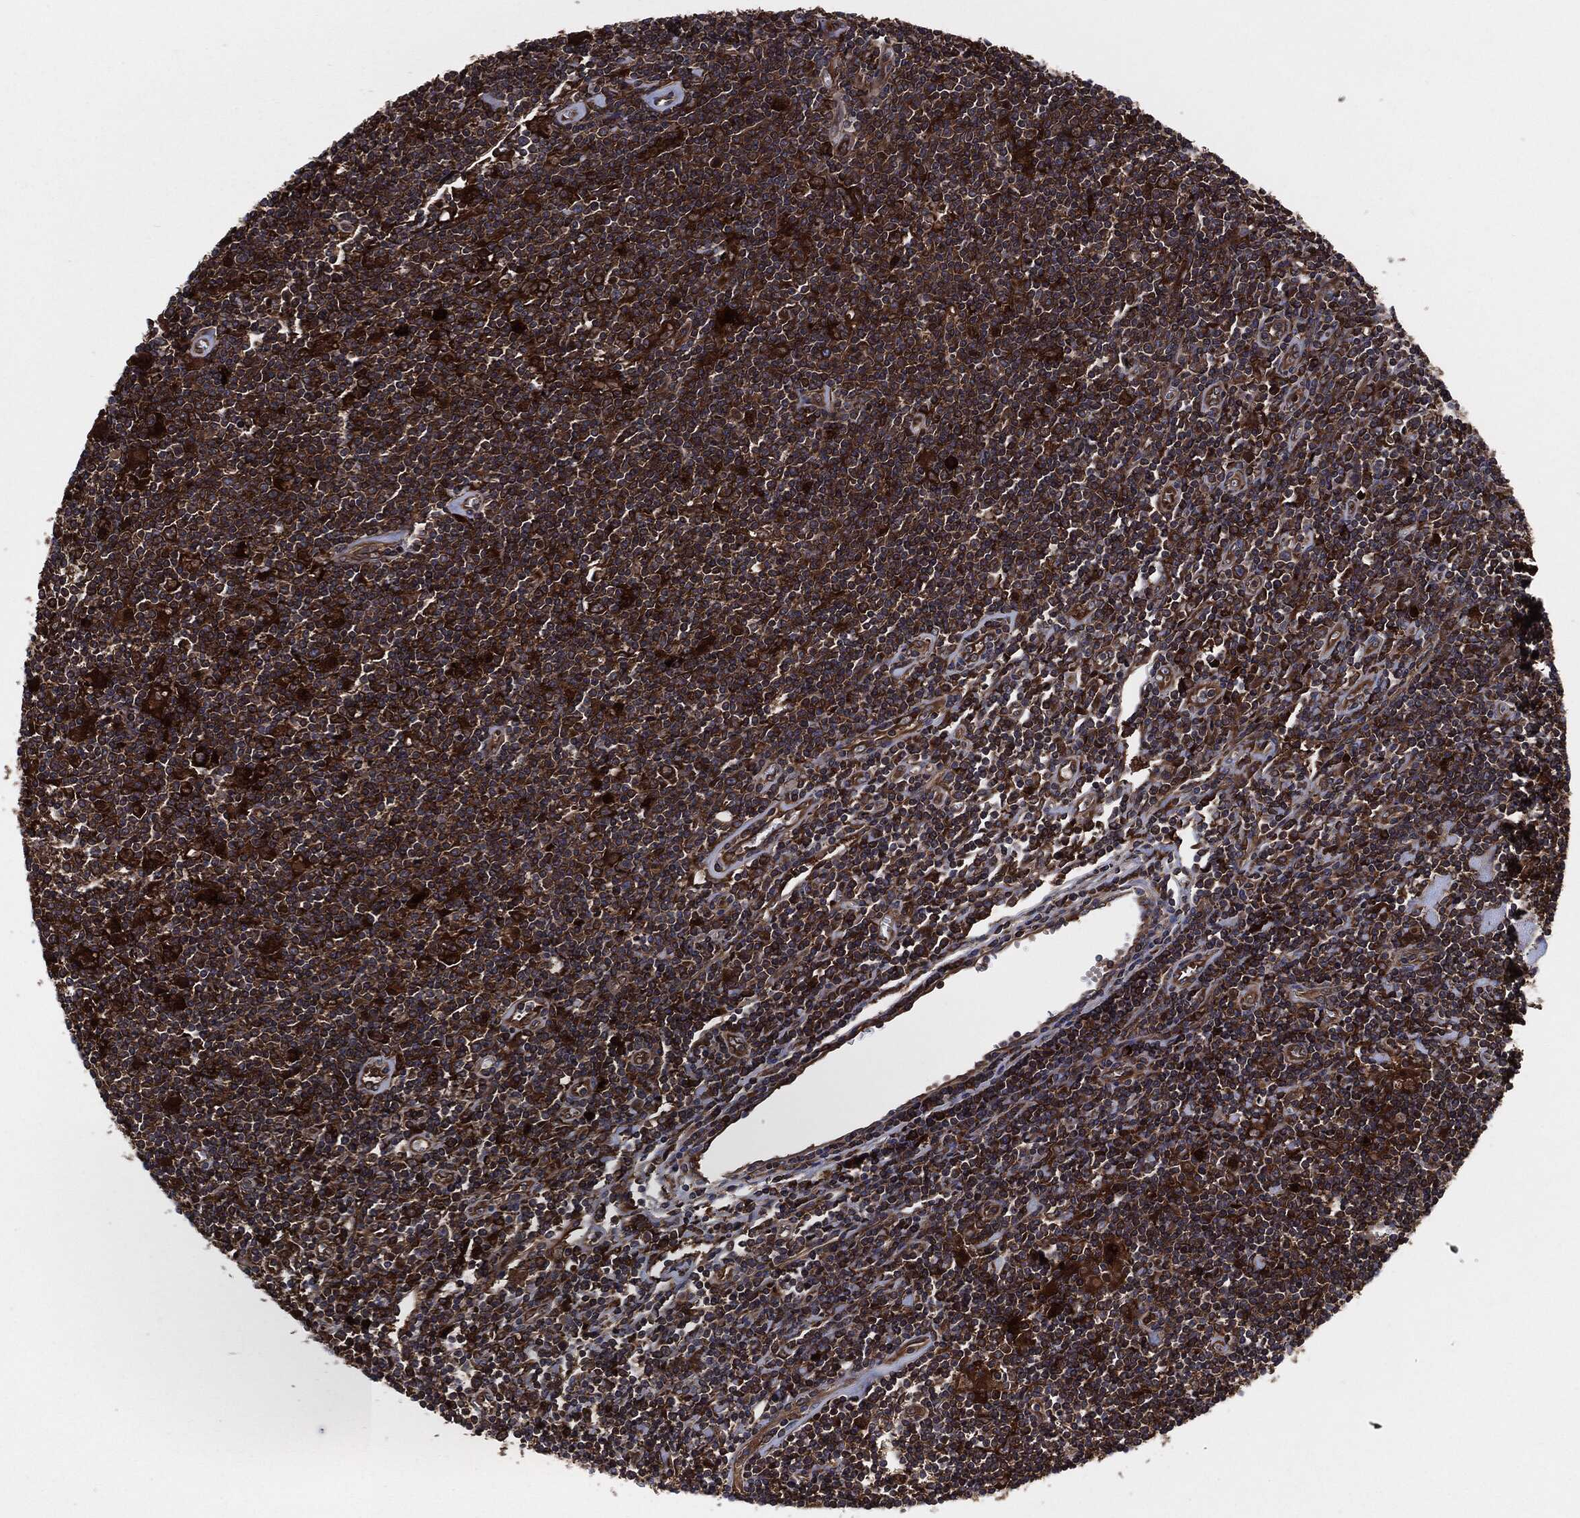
{"staining": {"intensity": "strong", "quantity": ">75%", "location": "cytoplasmic/membranous"}, "tissue": "lymphoma", "cell_type": "Tumor cells", "image_type": "cancer", "snomed": [{"axis": "morphology", "description": "Hodgkin's disease, NOS"}, {"axis": "topography", "description": "Lymph node"}], "caption": "Protein staining demonstrates strong cytoplasmic/membranous positivity in approximately >75% of tumor cells in lymphoma.", "gene": "XPNPEP1", "patient": {"sex": "male", "age": 40}}